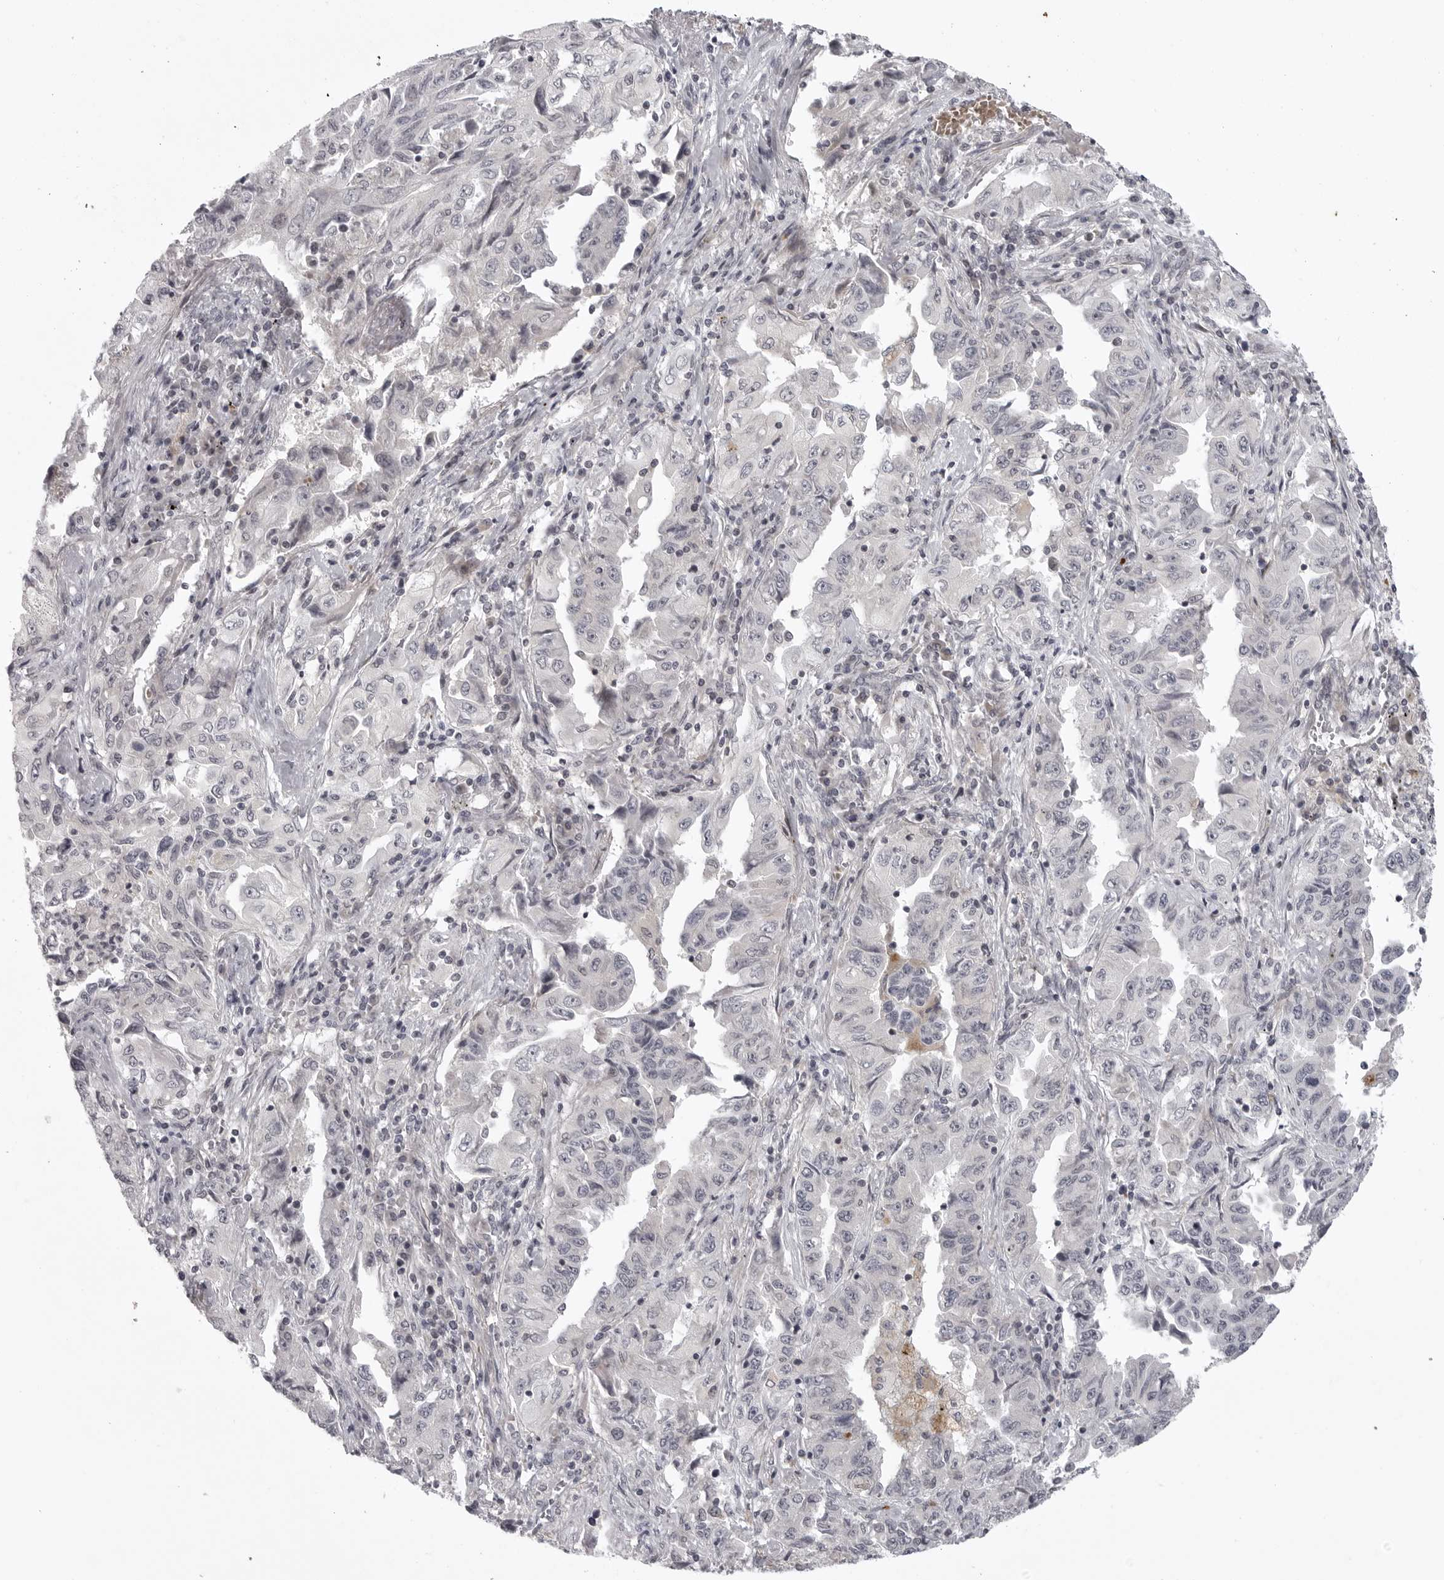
{"staining": {"intensity": "negative", "quantity": "none", "location": "none"}, "tissue": "lung cancer", "cell_type": "Tumor cells", "image_type": "cancer", "snomed": [{"axis": "morphology", "description": "Adenocarcinoma, NOS"}, {"axis": "topography", "description": "Lung"}], "caption": "Tumor cells are negative for protein expression in human adenocarcinoma (lung).", "gene": "CD300LD", "patient": {"sex": "female", "age": 51}}